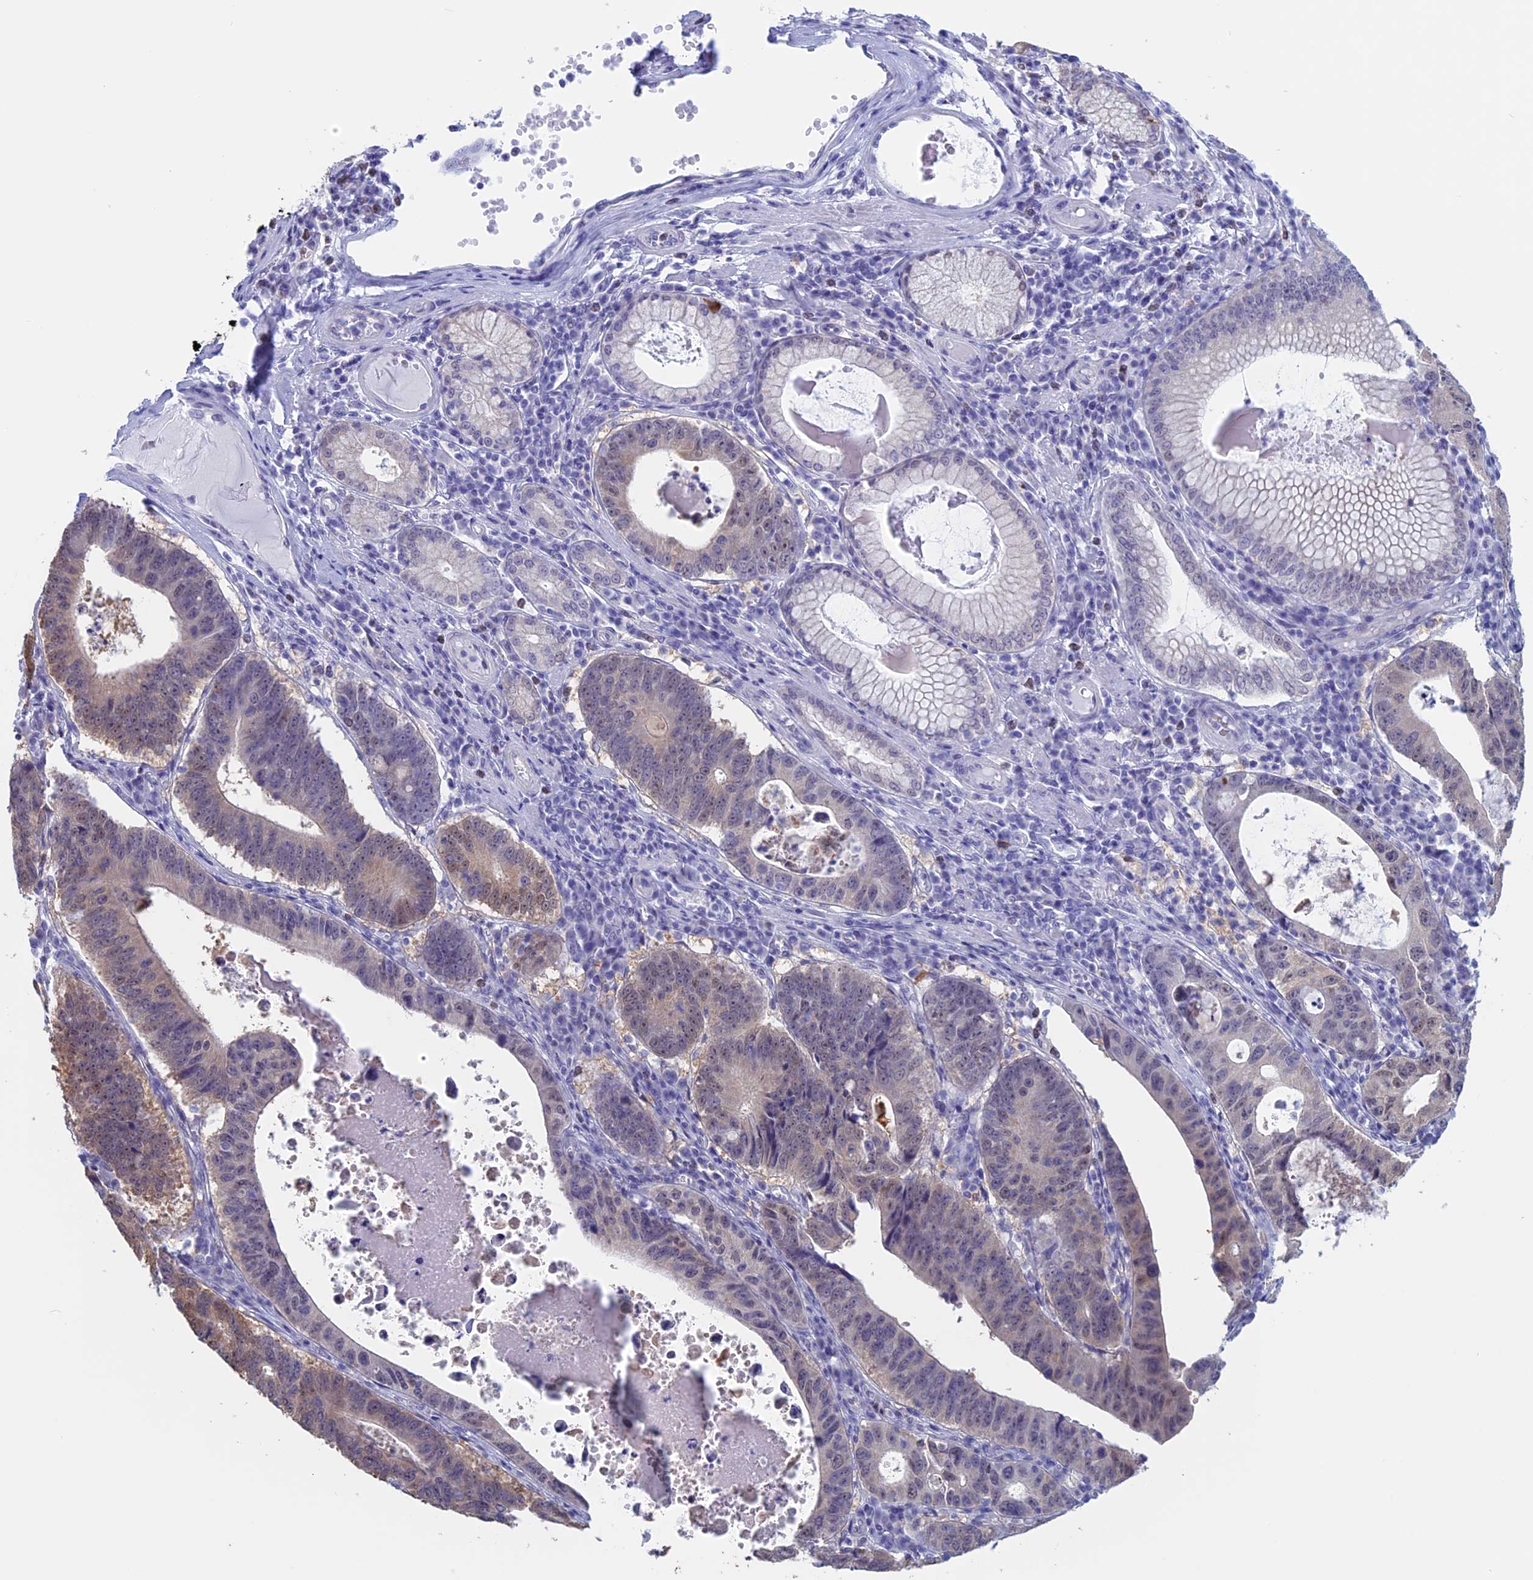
{"staining": {"intensity": "weak", "quantity": "<25%", "location": "cytoplasmic/membranous,nuclear"}, "tissue": "stomach cancer", "cell_type": "Tumor cells", "image_type": "cancer", "snomed": [{"axis": "morphology", "description": "Adenocarcinoma, NOS"}, {"axis": "topography", "description": "Stomach"}], "caption": "Tumor cells are negative for protein expression in human stomach cancer (adenocarcinoma).", "gene": "LHFPL2", "patient": {"sex": "male", "age": 59}}